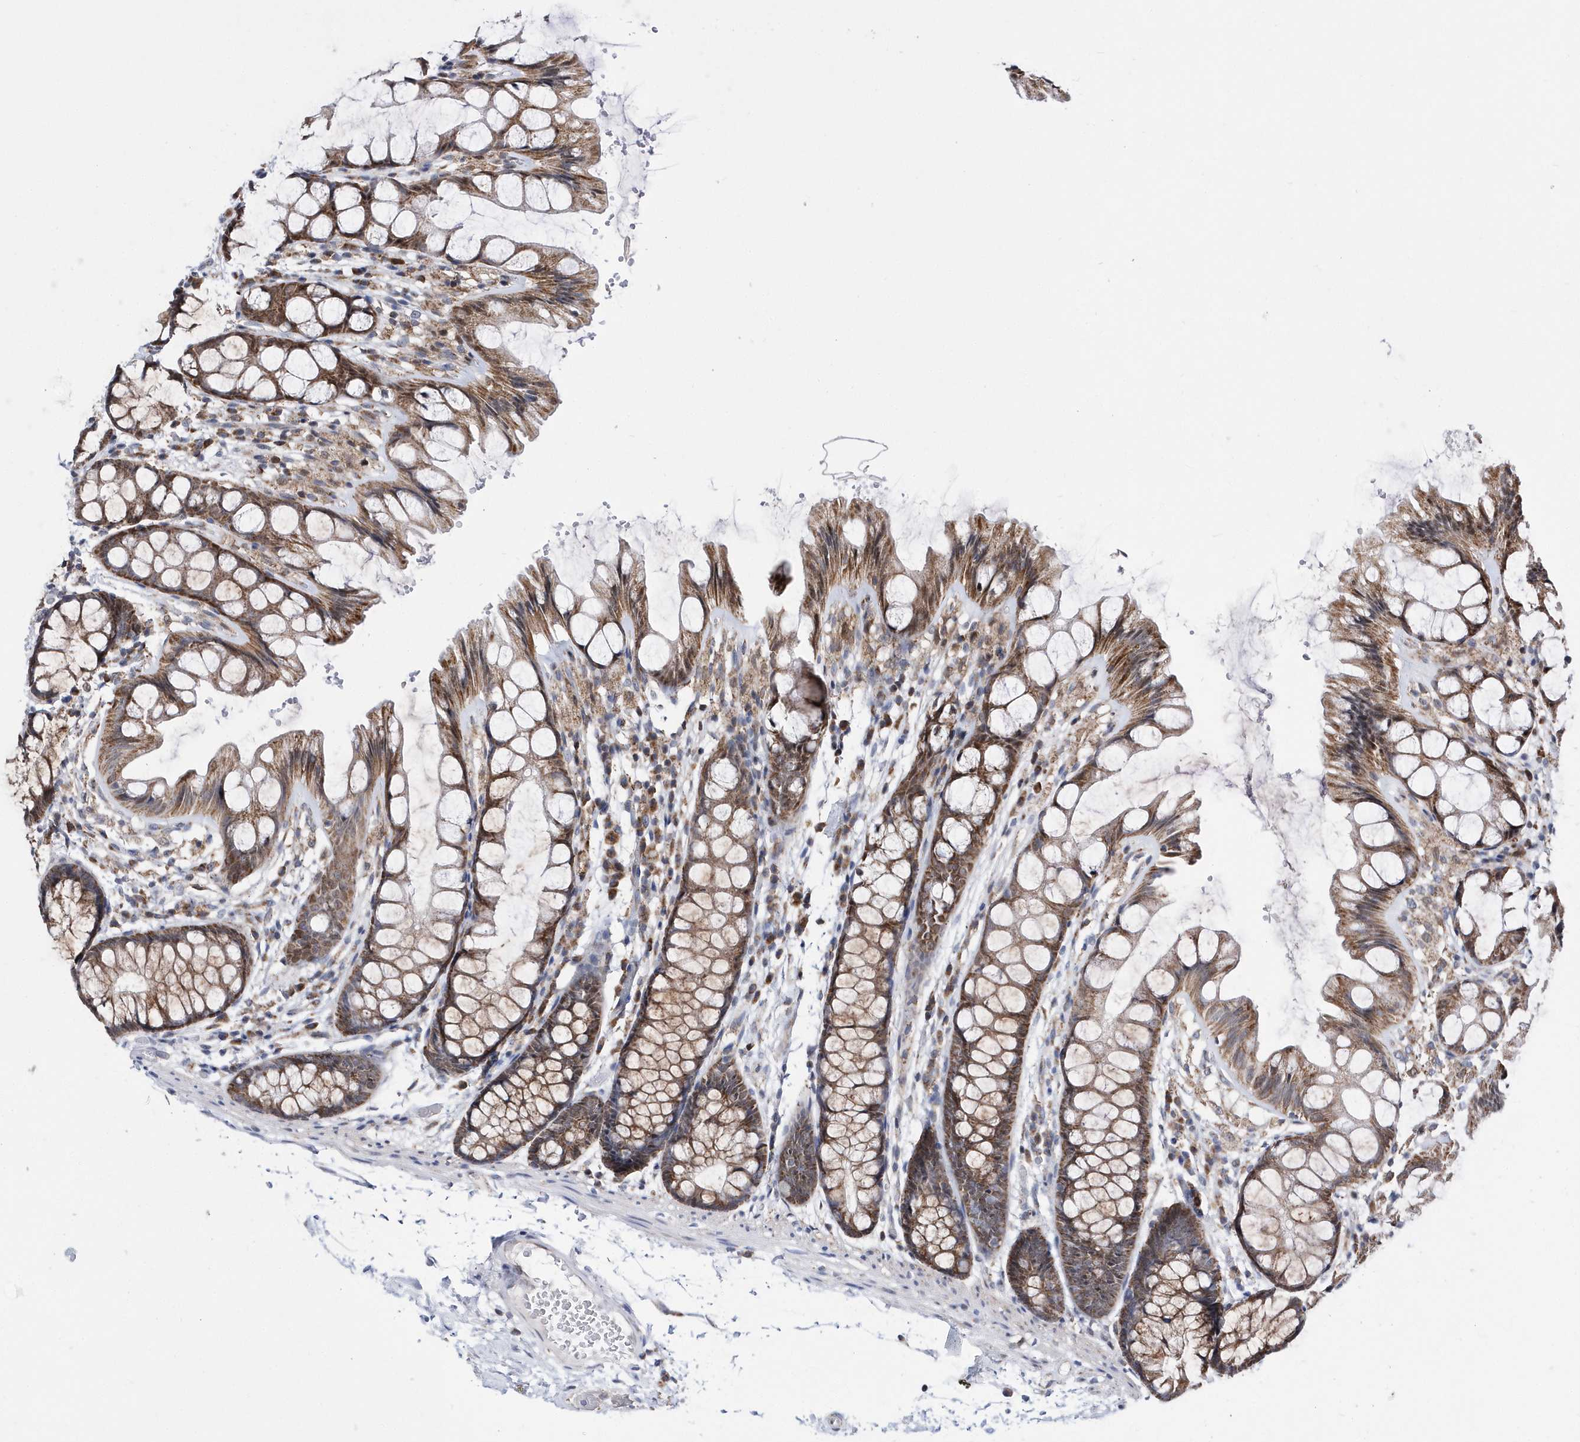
{"staining": {"intensity": "weak", "quantity": ">75%", "location": "cytoplasmic/membranous"}, "tissue": "colon", "cell_type": "Endothelial cells", "image_type": "normal", "snomed": [{"axis": "morphology", "description": "Normal tissue, NOS"}, {"axis": "topography", "description": "Colon"}], "caption": "Weak cytoplasmic/membranous protein staining is appreciated in about >75% of endothelial cells in colon.", "gene": "SPATA5", "patient": {"sex": "male", "age": 47}}